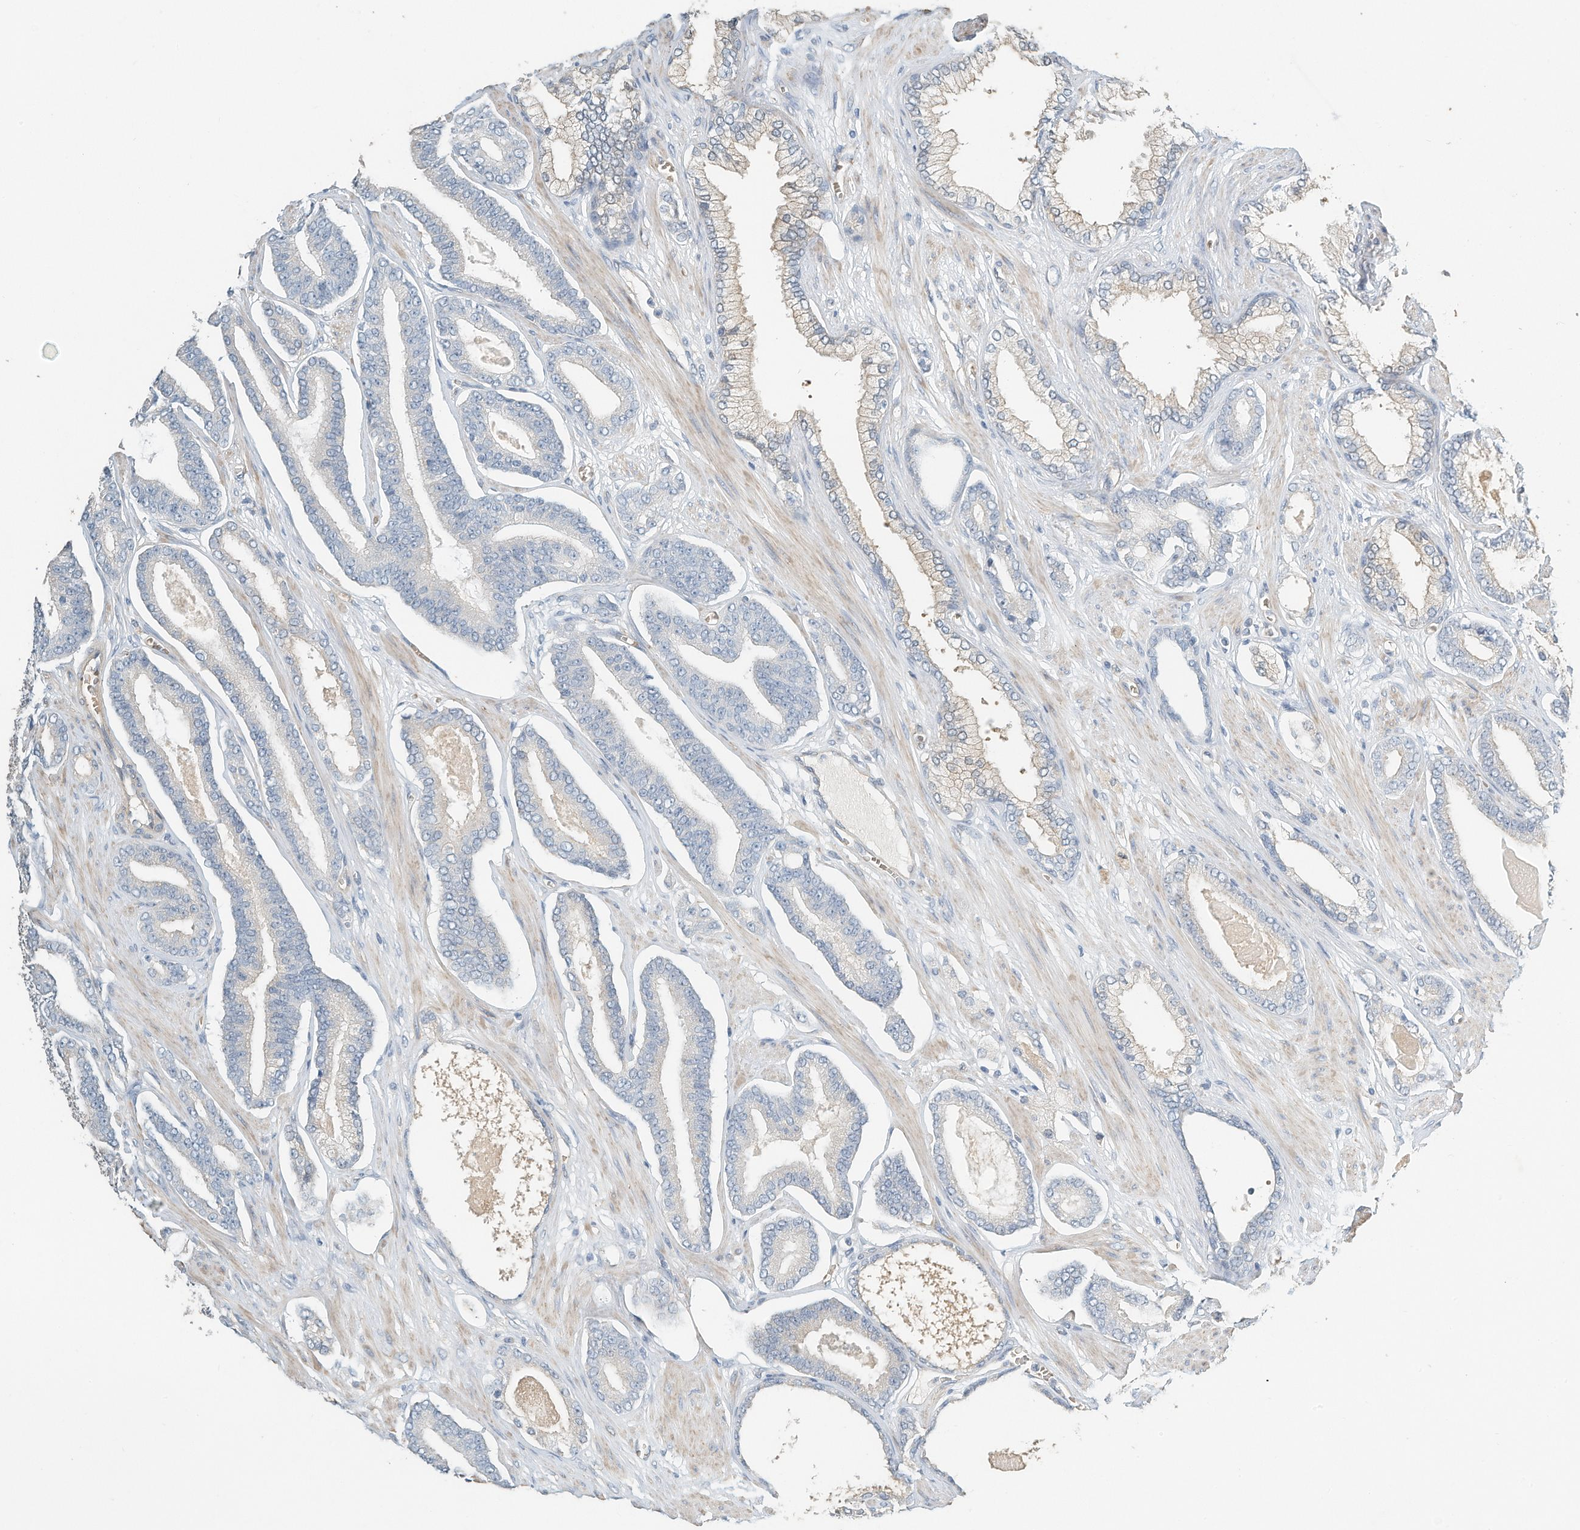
{"staining": {"intensity": "negative", "quantity": "none", "location": "none"}, "tissue": "prostate cancer", "cell_type": "Tumor cells", "image_type": "cancer", "snomed": [{"axis": "morphology", "description": "Adenocarcinoma, Low grade"}, {"axis": "topography", "description": "Prostate"}], "caption": "Immunohistochemistry (IHC) photomicrograph of human prostate cancer stained for a protein (brown), which reveals no staining in tumor cells.", "gene": "RCAN3", "patient": {"sex": "male", "age": 70}}